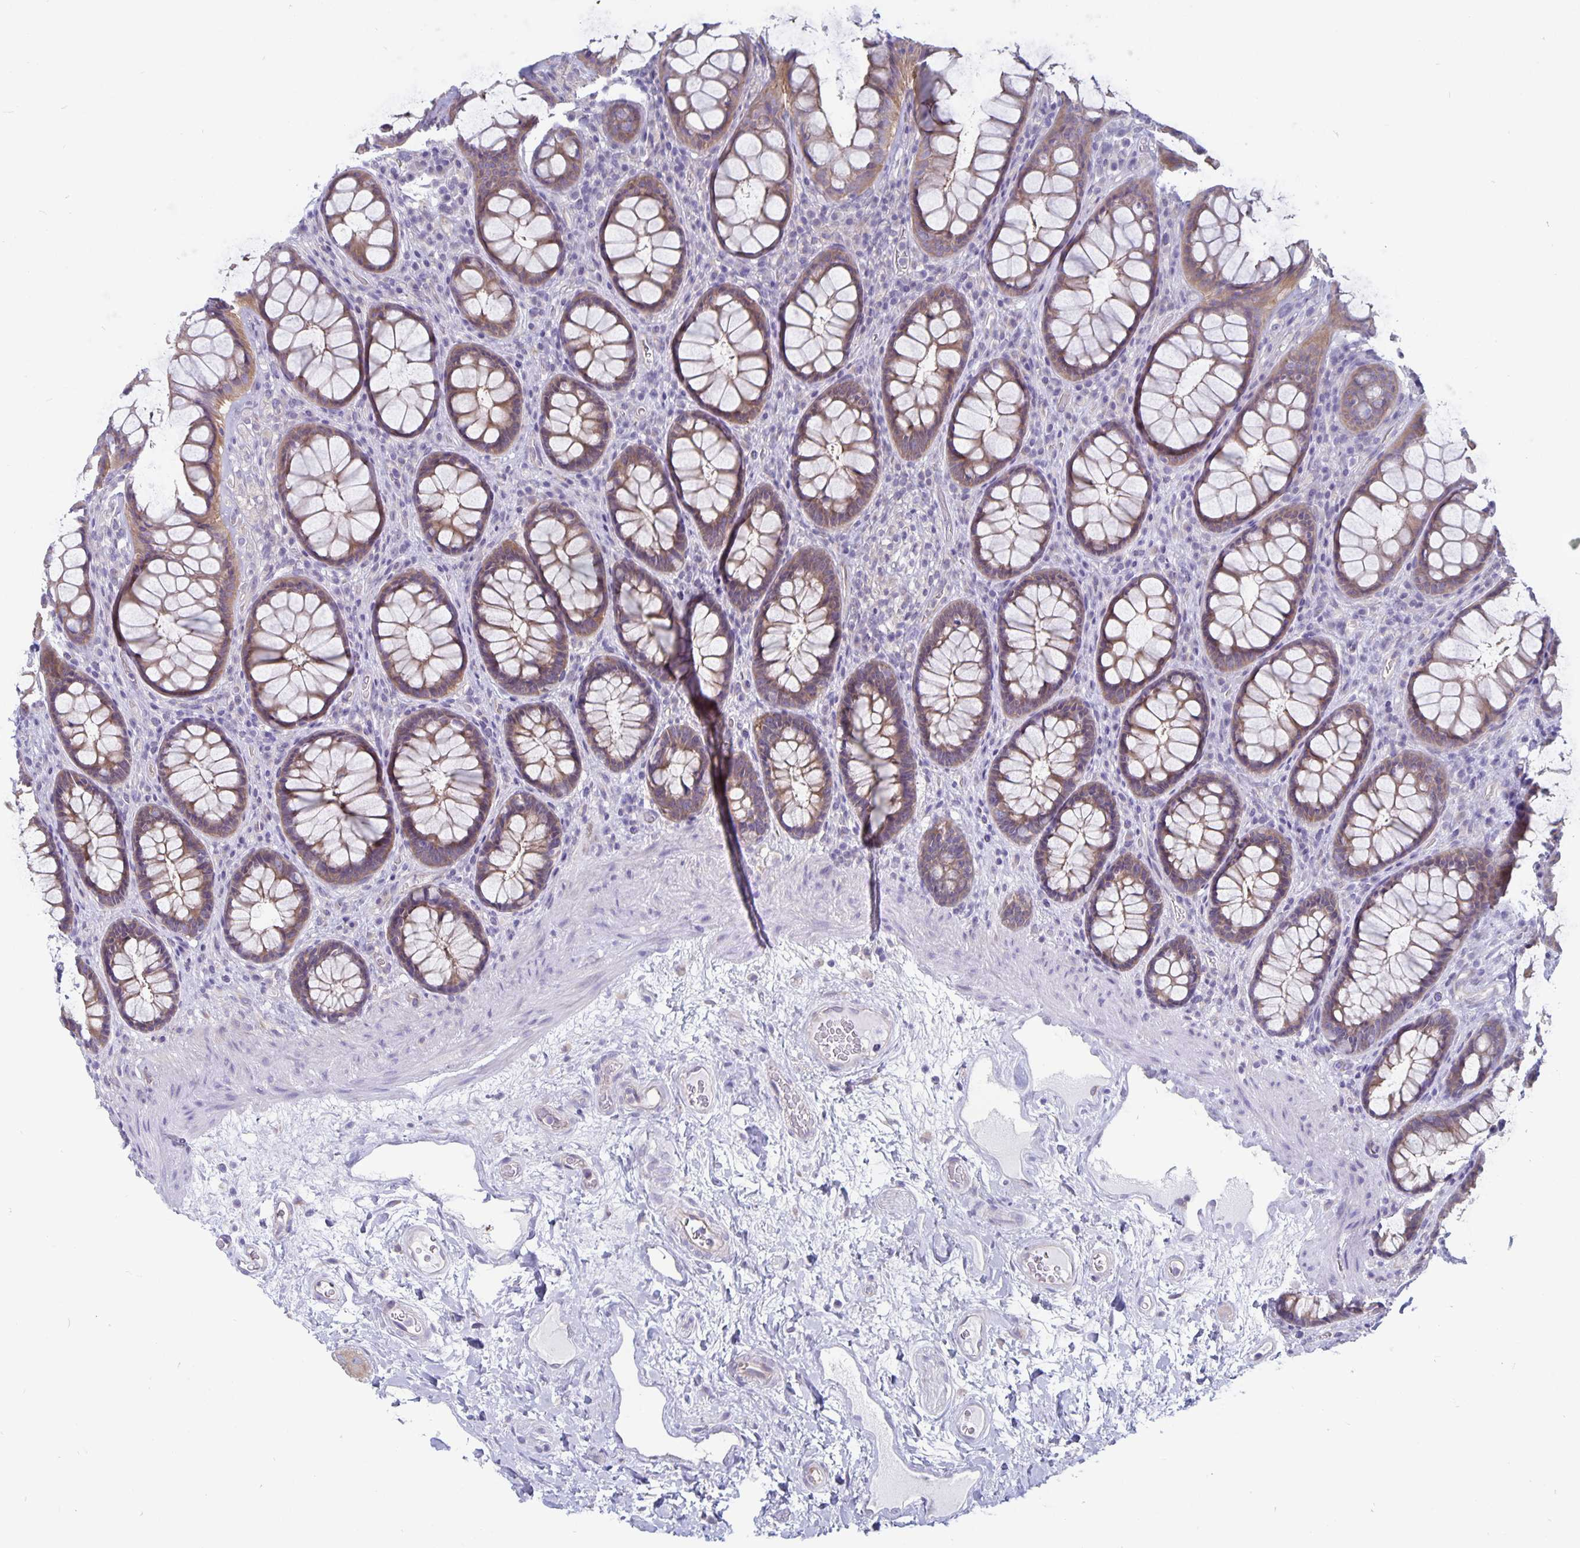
{"staining": {"intensity": "moderate", "quantity": ">75%", "location": "cytoplasmic/membranous"}, "tissue": "rectum", "cell_type": "Glandular cells", "image_type": "normal", "snomed": [{"axis": "morphology", "description": "Normal tissue, NOS"}, {"axis": "topography", "description": "Rectum"}], "caption": "Immunohistochemistry (IHC) staining of unremarkable rectum, which shows medium levels of moderate cytoplasmic/membranous positivity in about >75% of glandular cells indicating moderate cytoplasmic/membranous protein positivity. The staining was performed using DAB (3,3'-diaminobenzidine) (brown) for protein detection and nuclei were counterstained in hematoxylin (blue).", "gene": "PLCB3", "patient": {"sex": "male", "age": 72}}